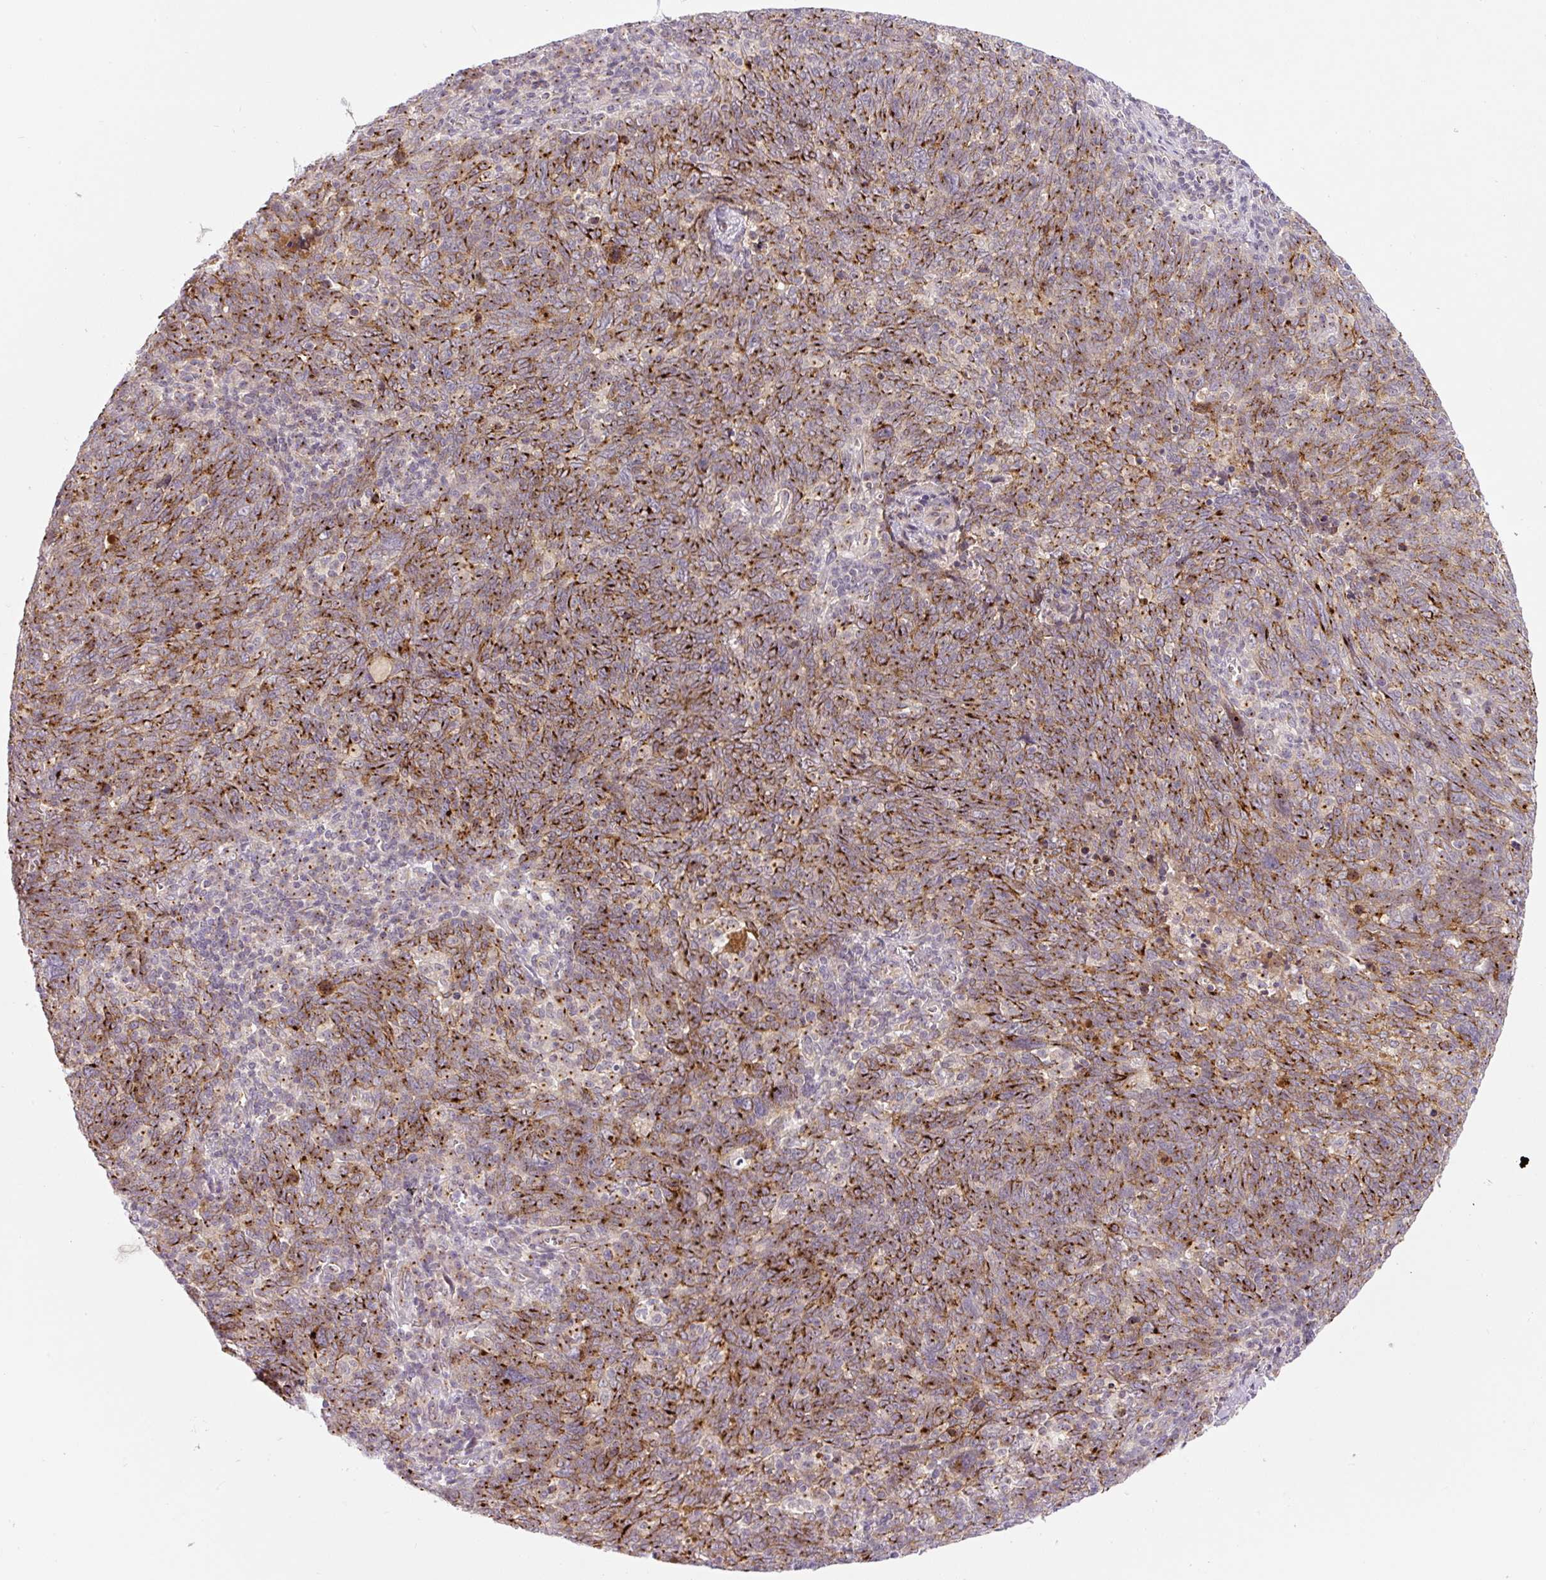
{"staining": {"intensity": "strong", "quantity": ">75%", "location": "cytoplasmic/membranous"}, "tissue": "lung cancer", "cell_type": "Tumor cells", "image_type": "cancer", "snomed": [{"axis": "morphology", "description": "Squamous cell carcinoma, NOS"}, {"axis": "topography", "description": "Lung"}], "caption": "High-magnification brightfield microscopy of squamous cell carcinoma (lung) stained with DAB (3,3'-diaminobenzidine) (brown) and counterstained with hematoxylin (blue). tumor cells exhibit strong cytoplasmic/membranous expression is identified in approximately>75% of cells. (DAB IHC with brightfield microscopy, high magnification).", "gene": "PCM1", "patient": {"sex": "female", "age": 72}}